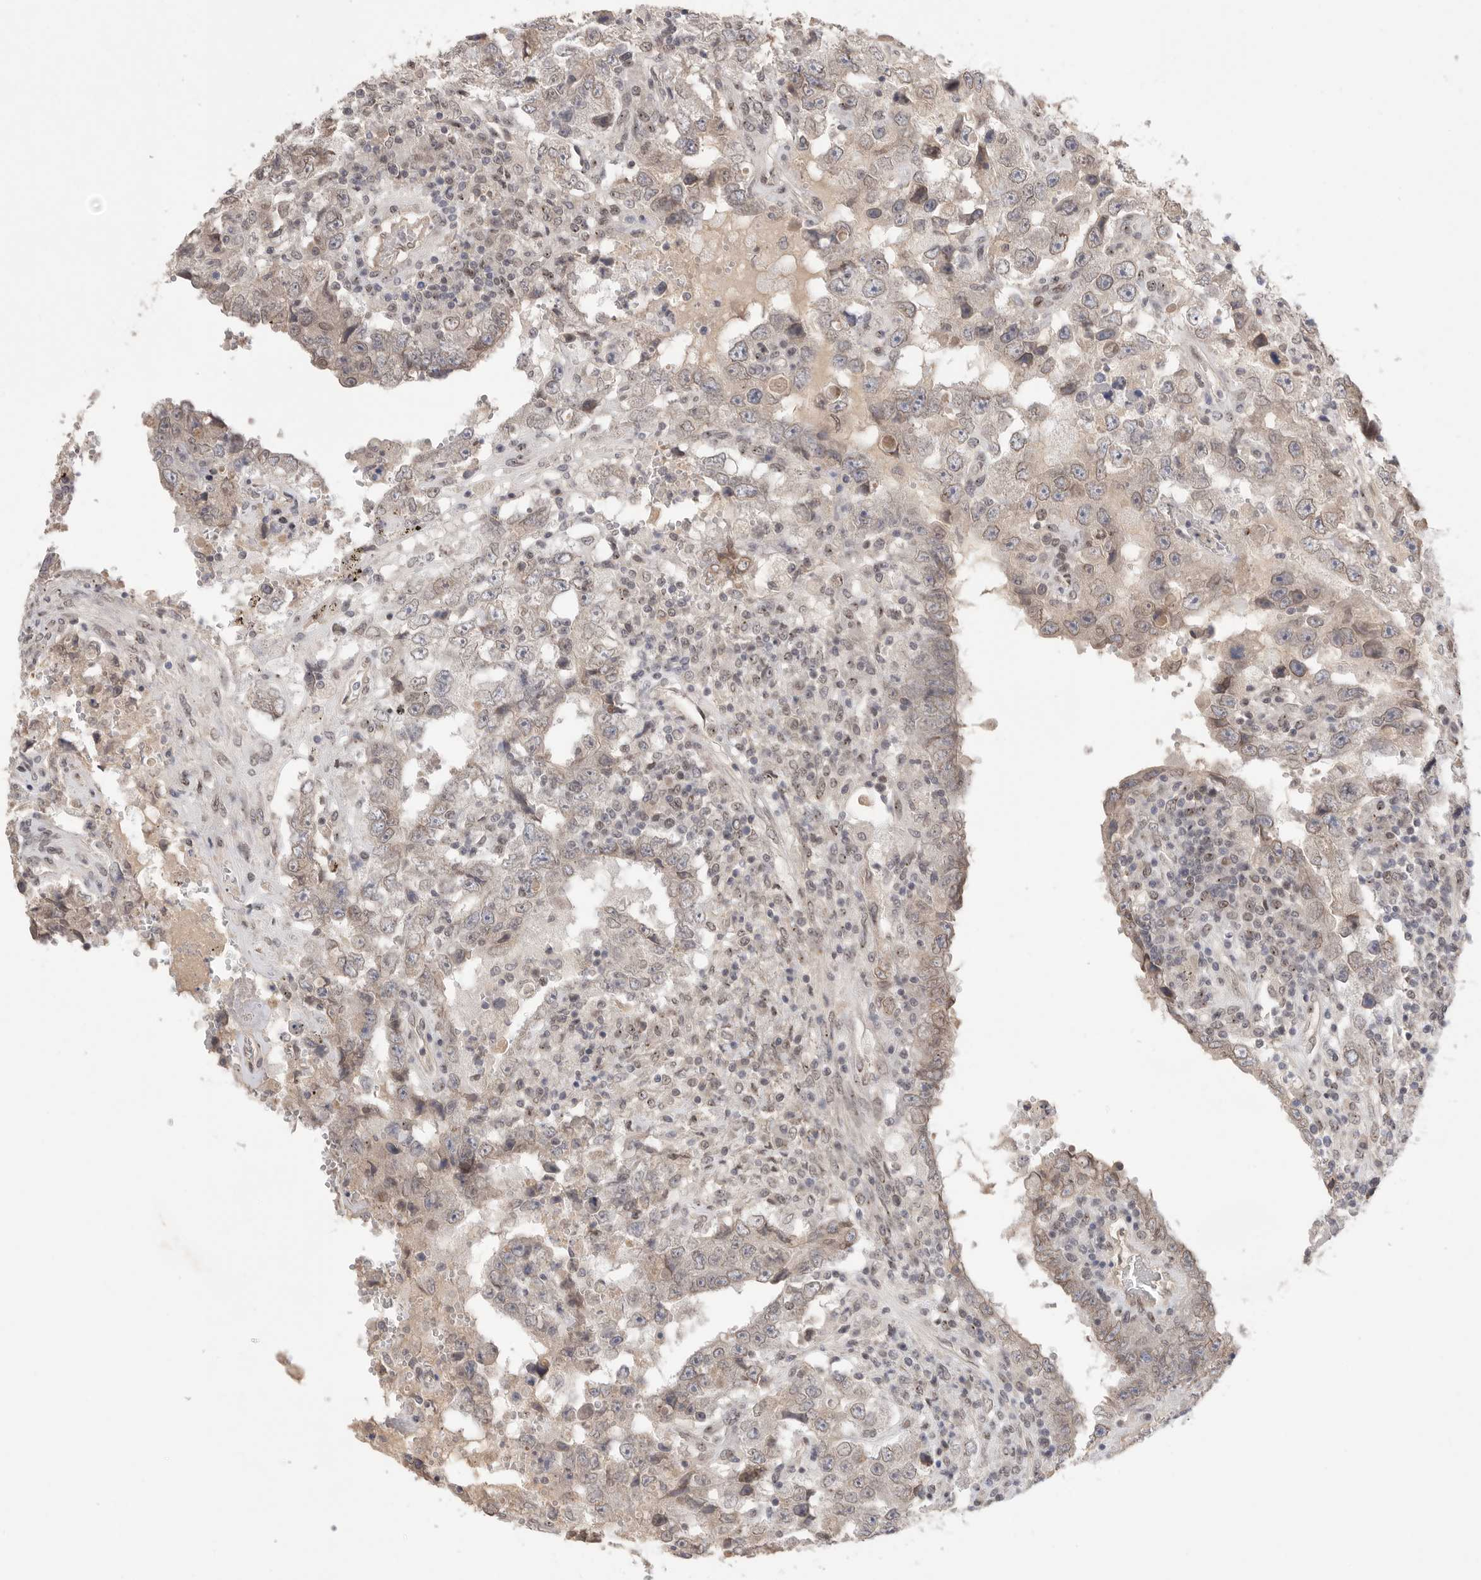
{"staining": {"intensity": "weak", "quantity": "25%-75%", "location": "cytoplasmic/membranous,nuclear"}, "tissue": "testis cancer", "cell_type": "Tumor cells", "image_type": "cancer", "snomed": [{"axis": "morphology", "description": "Carcinoma, Embryonal, NOS"}, {"axis": "topography", "description": "Testis"}], "caption": "Tumor cells show low levels of weak cytoplasmic/membranous and nuclear positivity in about 25%-75% of cells in testis embryonal carcinoma. Nuclei are stained in blue.", "gene": "LEMD3", "patient": {"sex": "male", "age": 26}}